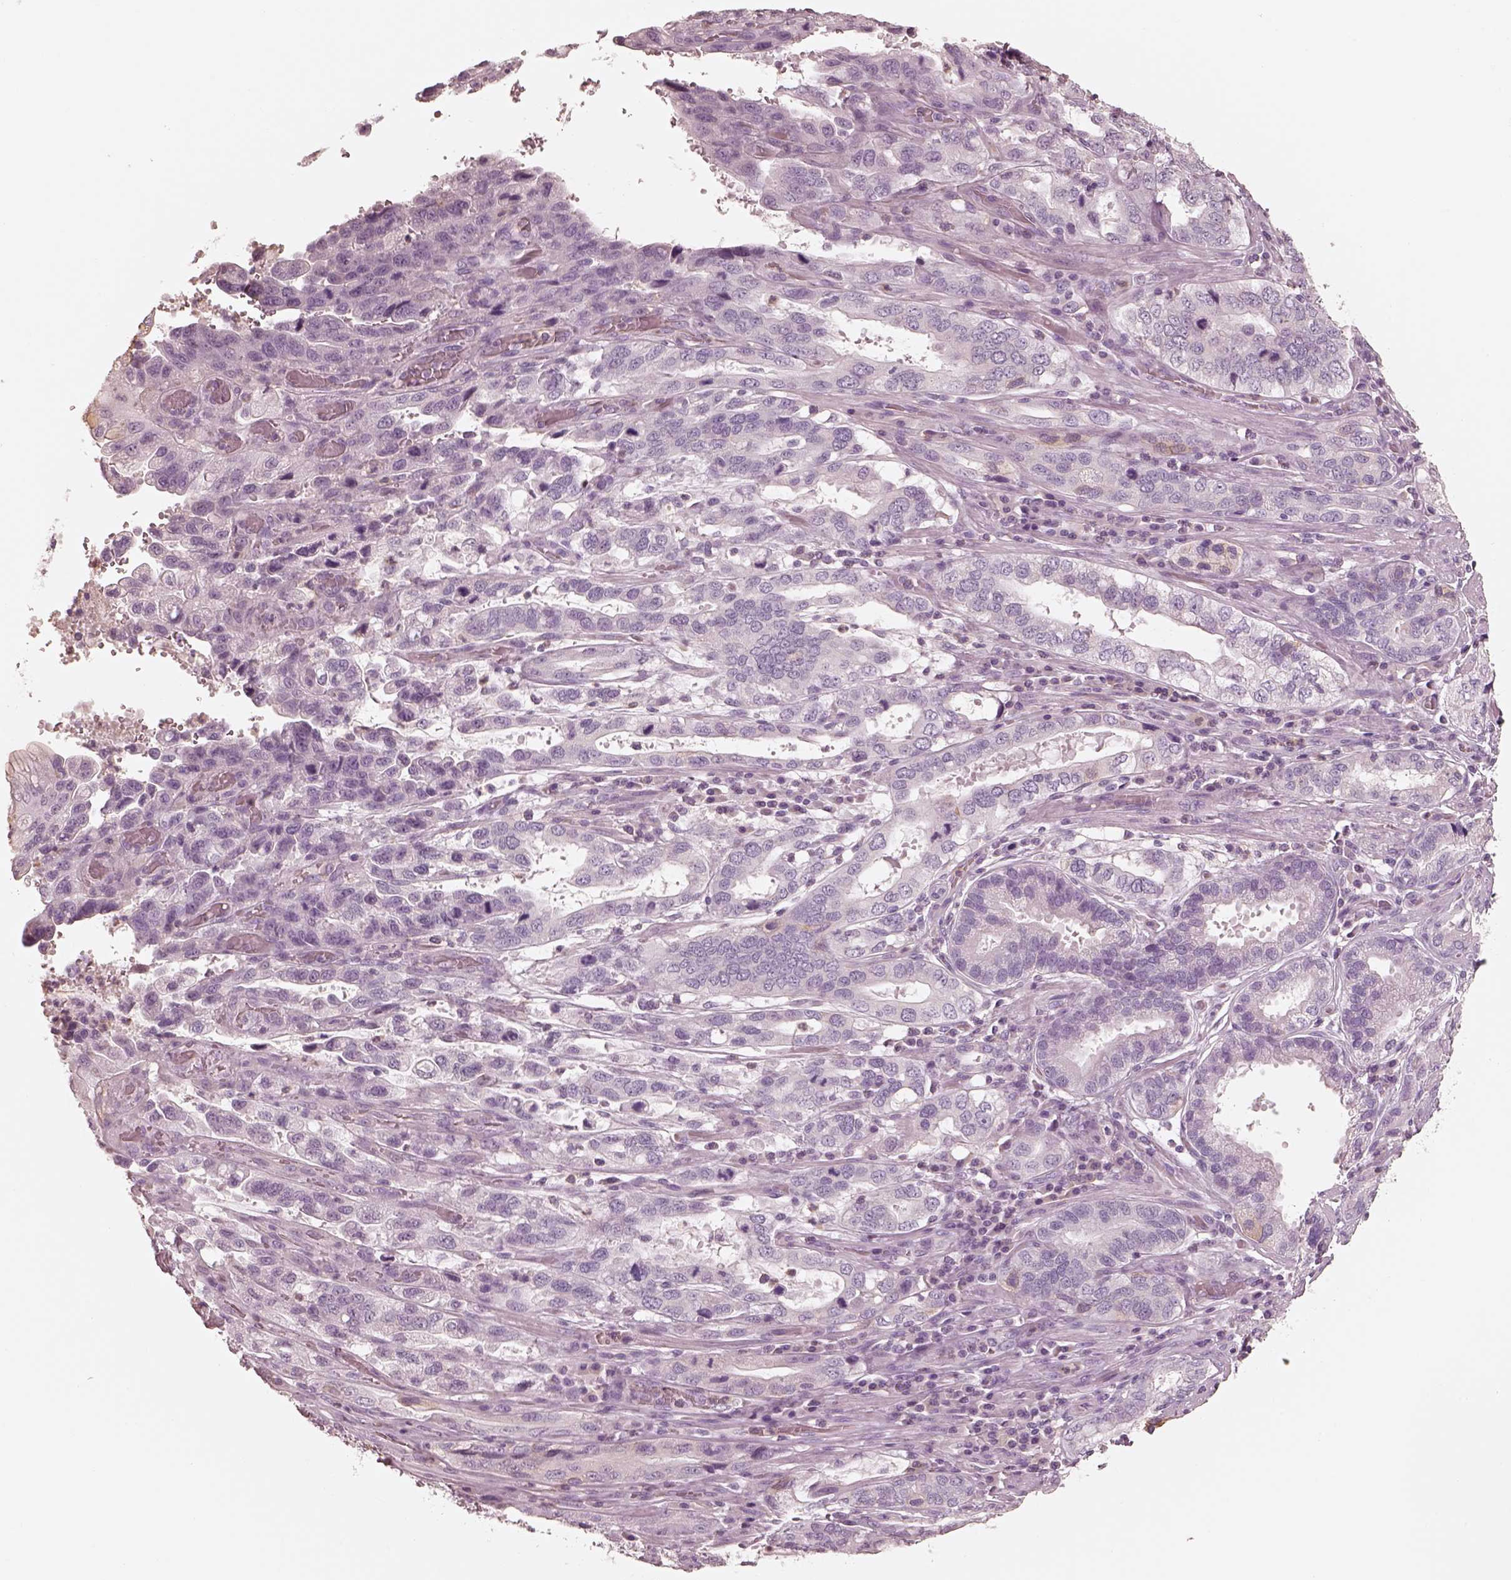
{"staining": {"intensity": "negative", "quantity": "none", "location": "none"}, "tissue": "stomach cancer", "cell_type": "Tumor cells", "image_type": "cancer", "snomed": [{"axis": "morphology", "description": "Adenocarcinoma, NOS"}, {"axis": "topography", "description": "Stomach, lower"}], "caption": "Immunohistochemistry (IHC) histopathology image of human stomach adenocarcinoma stained for a protein (brown), which shows no expression in tumor cells. (Brightfield microscopy of DAB IHC at high magnification).", "gene": "GPRIN1", "patient": {"sex": "female", "age": 76}}